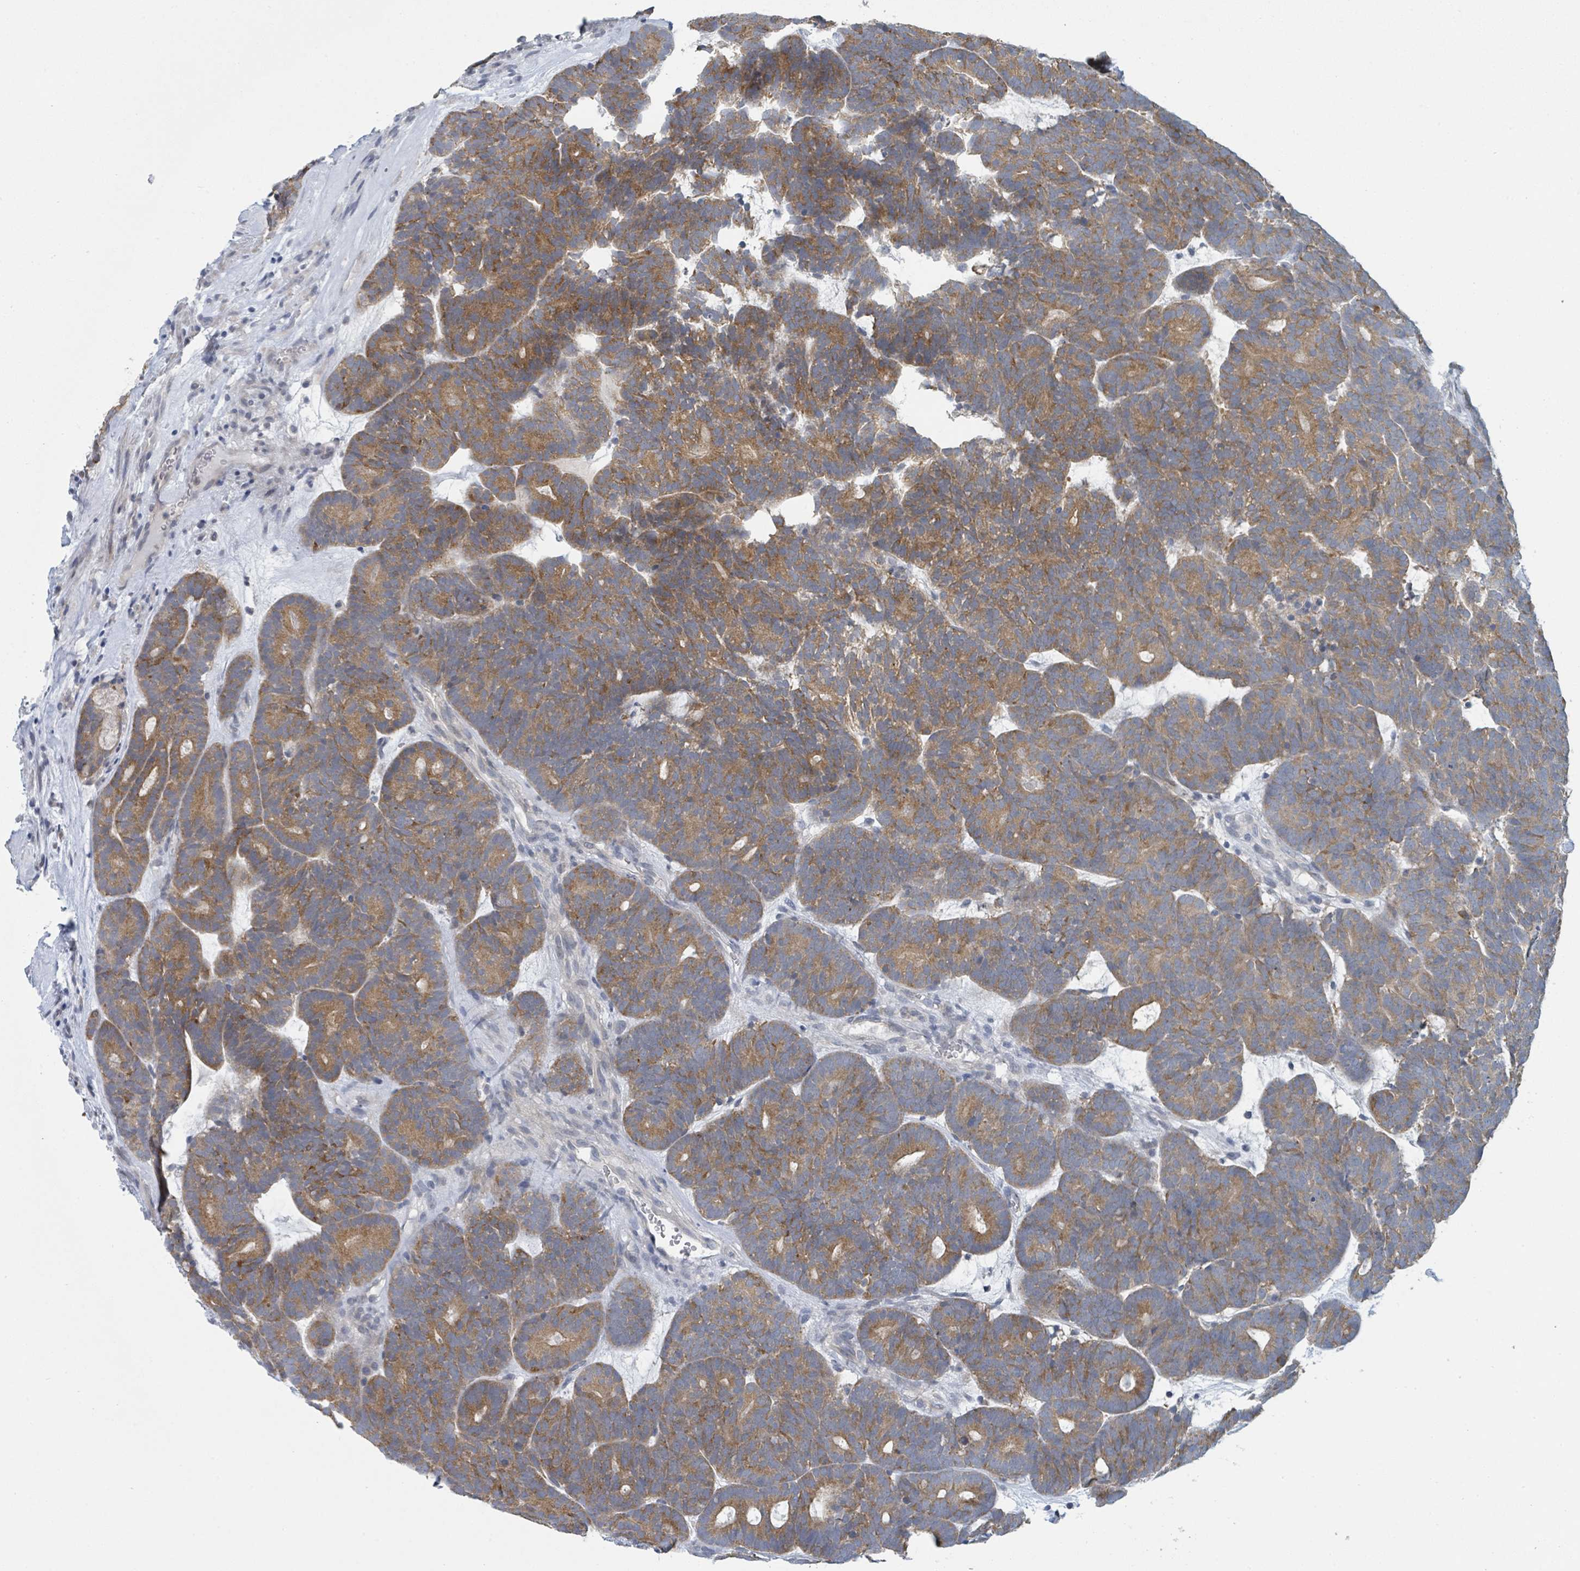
{"staining": {"intensity": "moderate", "quantity": ">75%", "location": "cytoplasmic/membranous"}, "tissue": "head and neck cancer", "cell_type": "Tumor cells", "image_type": "cancer", "snomed": [{"axis": "morphology", "description": "Adenocarcinoma, NOS"}, {"axis": "topography", "description": "Head-Neck"}], "caption": "Head and neck adenocarcinoma stained for a protein (brown) demonstrates moderate cytoplasmic/membranous positive staining in approximately >75% of tumor cells.", "gene": "ANKRD55", "patient": {"sex": "female", "age": 81}}